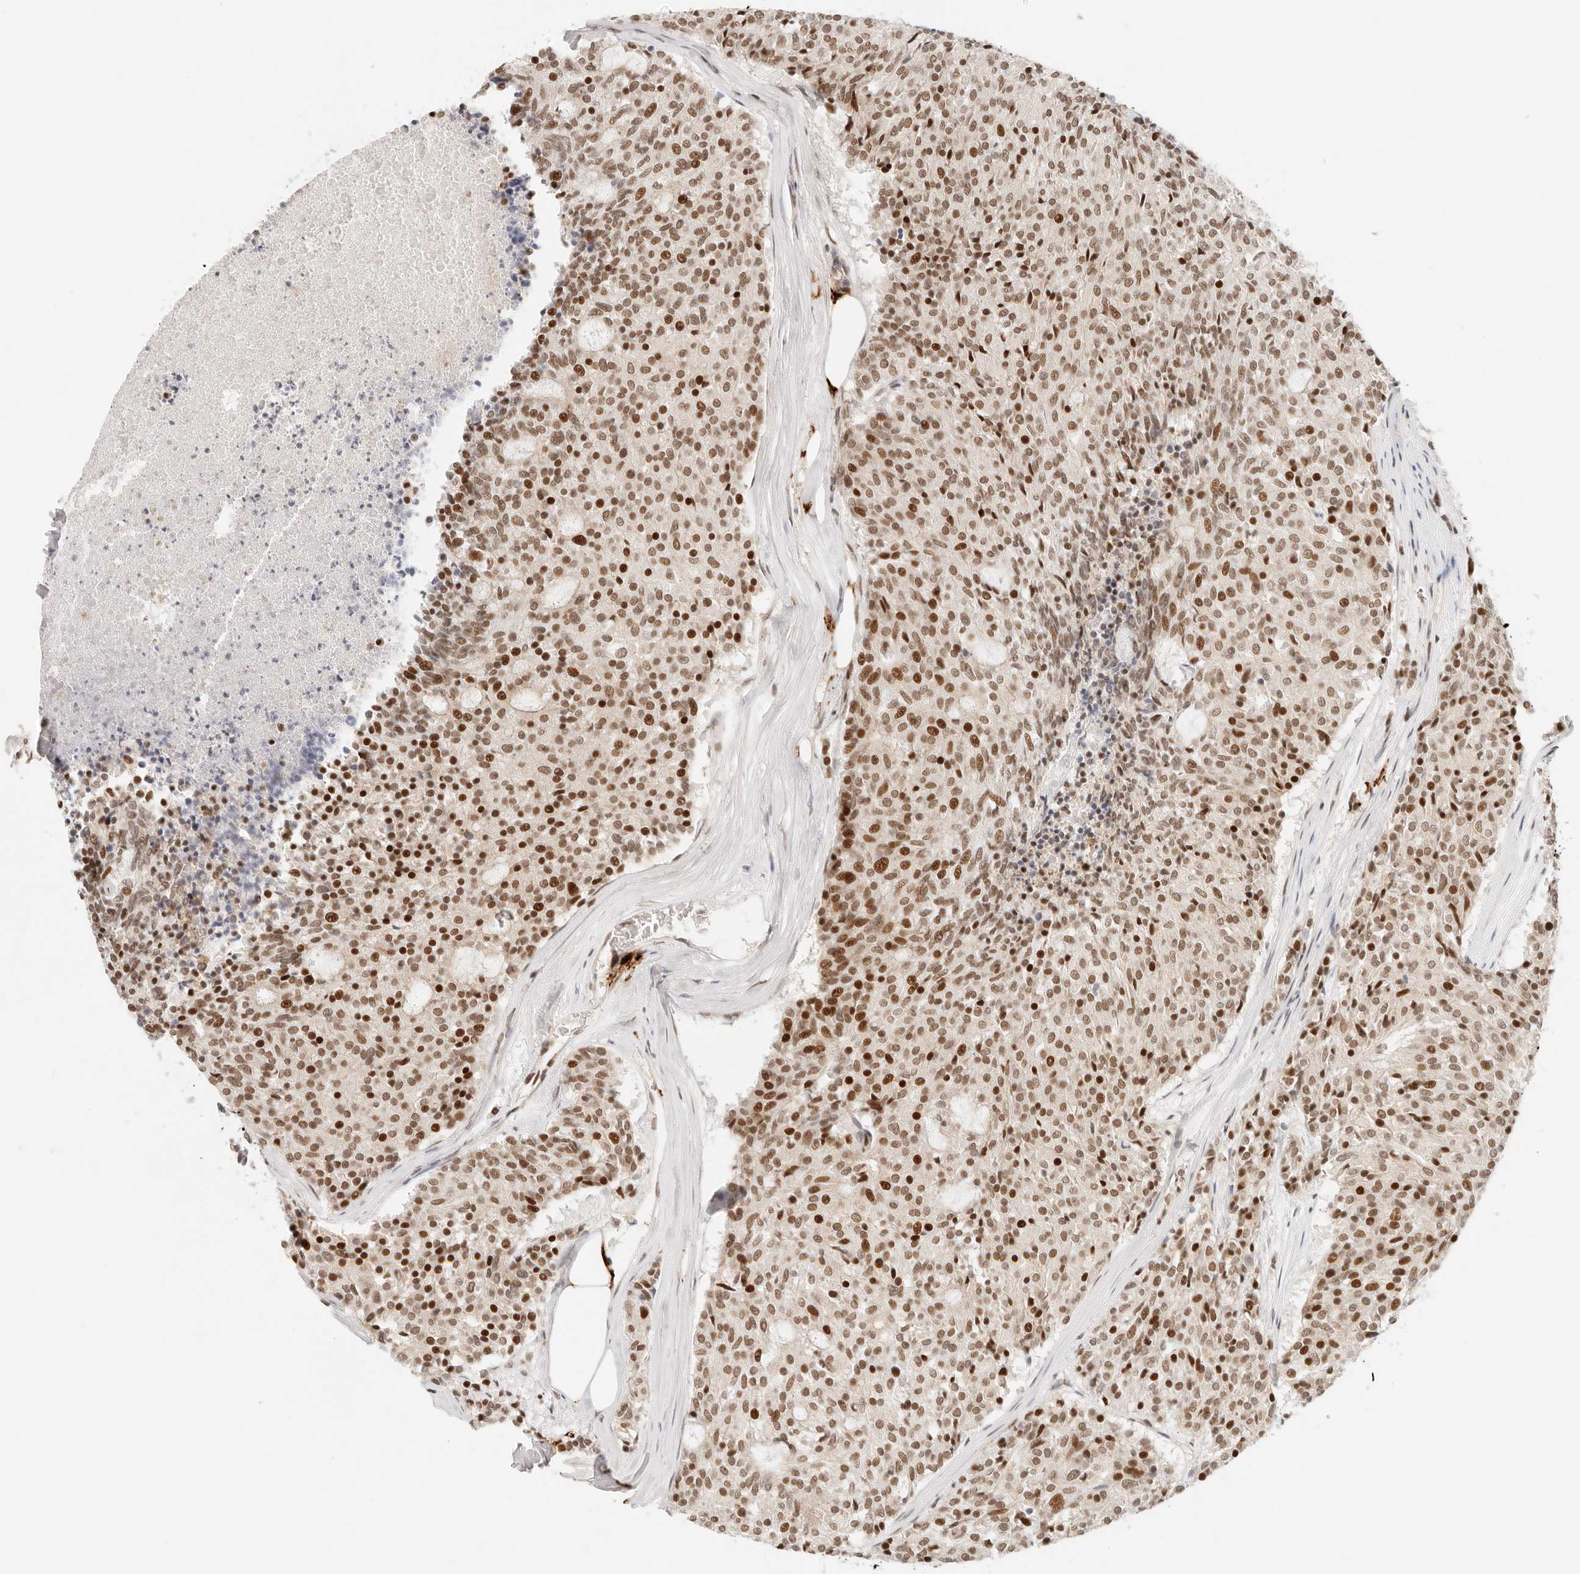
{"staining": {"intensity": "strong", "quantity": ">75%", "location": "nuclear"}, "tissue": "carcinoid", "cell_type": "Tumor cells", "image_type": "cancer", "snomed": [{"axis": "morphology", "description": "Carcinoid, malignant, NOS"}, {"axis": "topography", "description": "Pancreas"}], "caption": "A brown stain shows strong nuclear expression of a protein in carcinoid tumor cells. (IHC, brightfield microscopy, high magnification).", "gene": "HOXC5", "patient": {"sex": "female", "age": 54}}